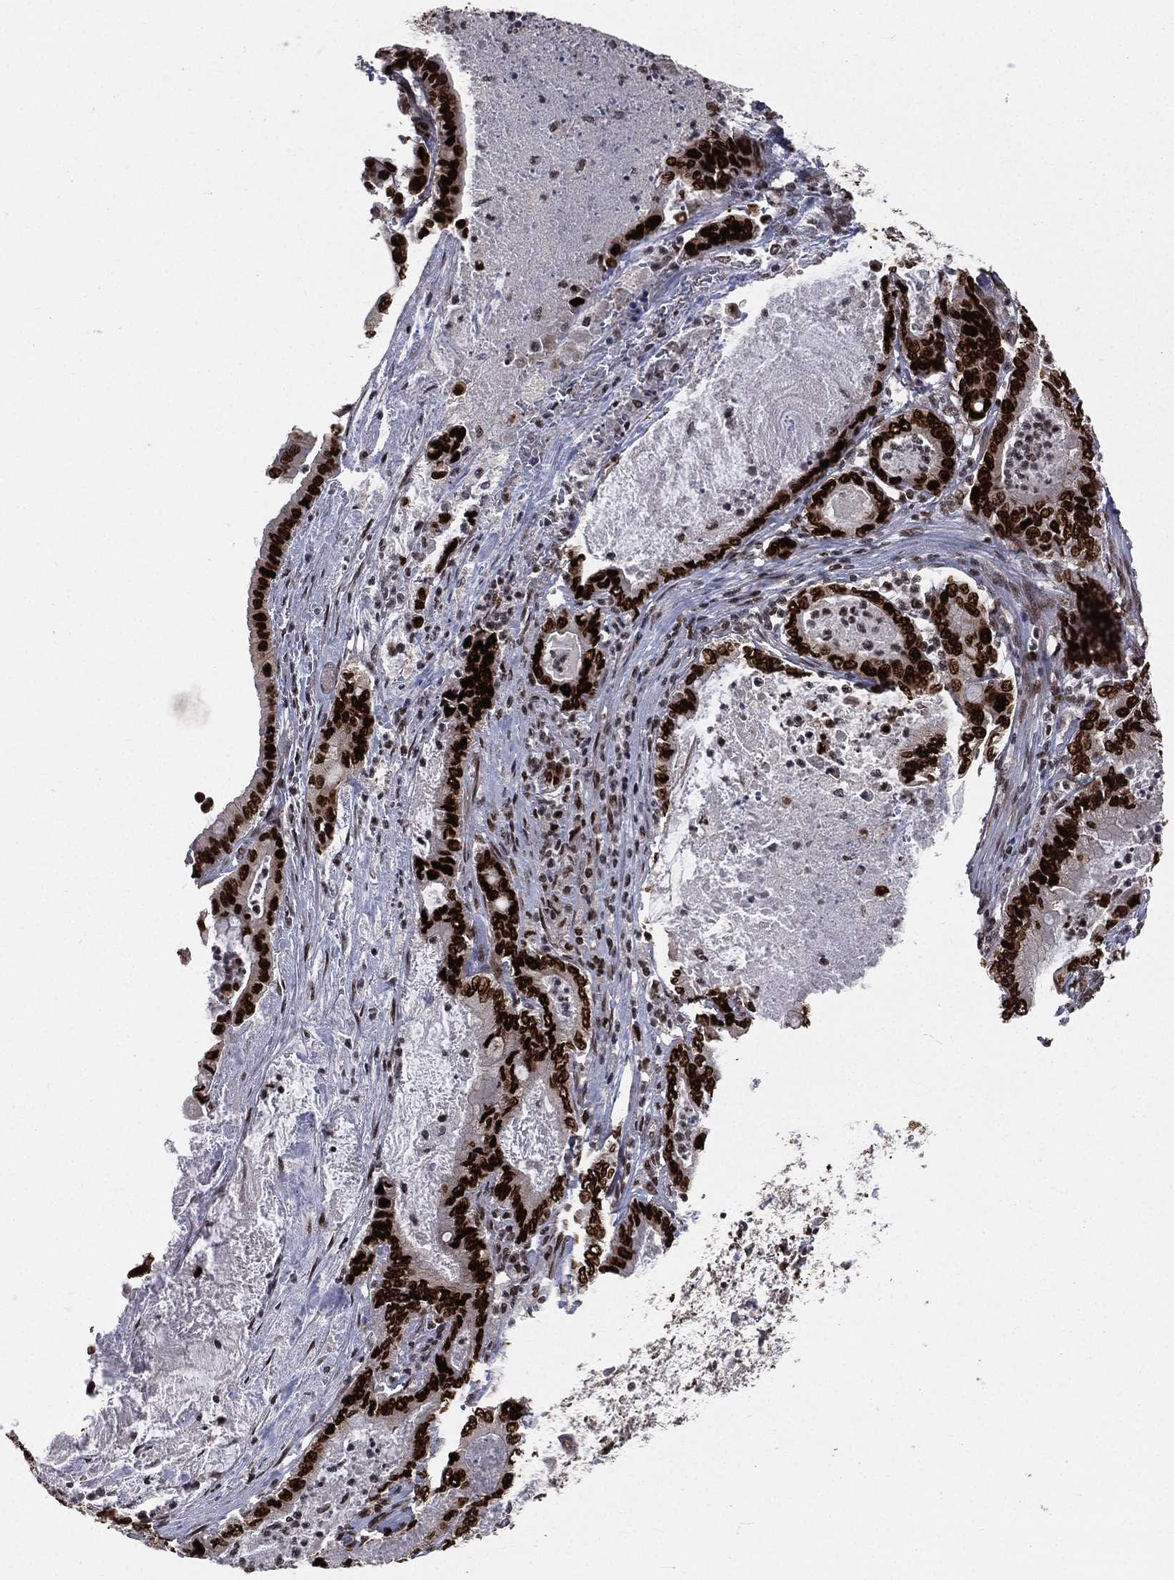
{"staining": {"intensity": "strong", "quantity": ">75%", "location": "nuclear"}, "tissue": "pancreatic cancer", "cell_type": "Tumor cells", "image_type": "cancer", "snomed": [{"axis": "morphology", "description": "Adenocarcinoma, NOS"}, {"axis": "topography", "description": "Pancreas"}], "caption": "DAB immunohistochemical staining of human adenocarcinoma (pancreatic) exhibits strong nuclear protein staining in approximately >75% of tumor cells. (Stains: DAB in brown, nuclei in blue, Microscopy: brightfield microscopy at high magnification).", "gene": "POLB", "patient": {"sex": "male", "age": 71}}